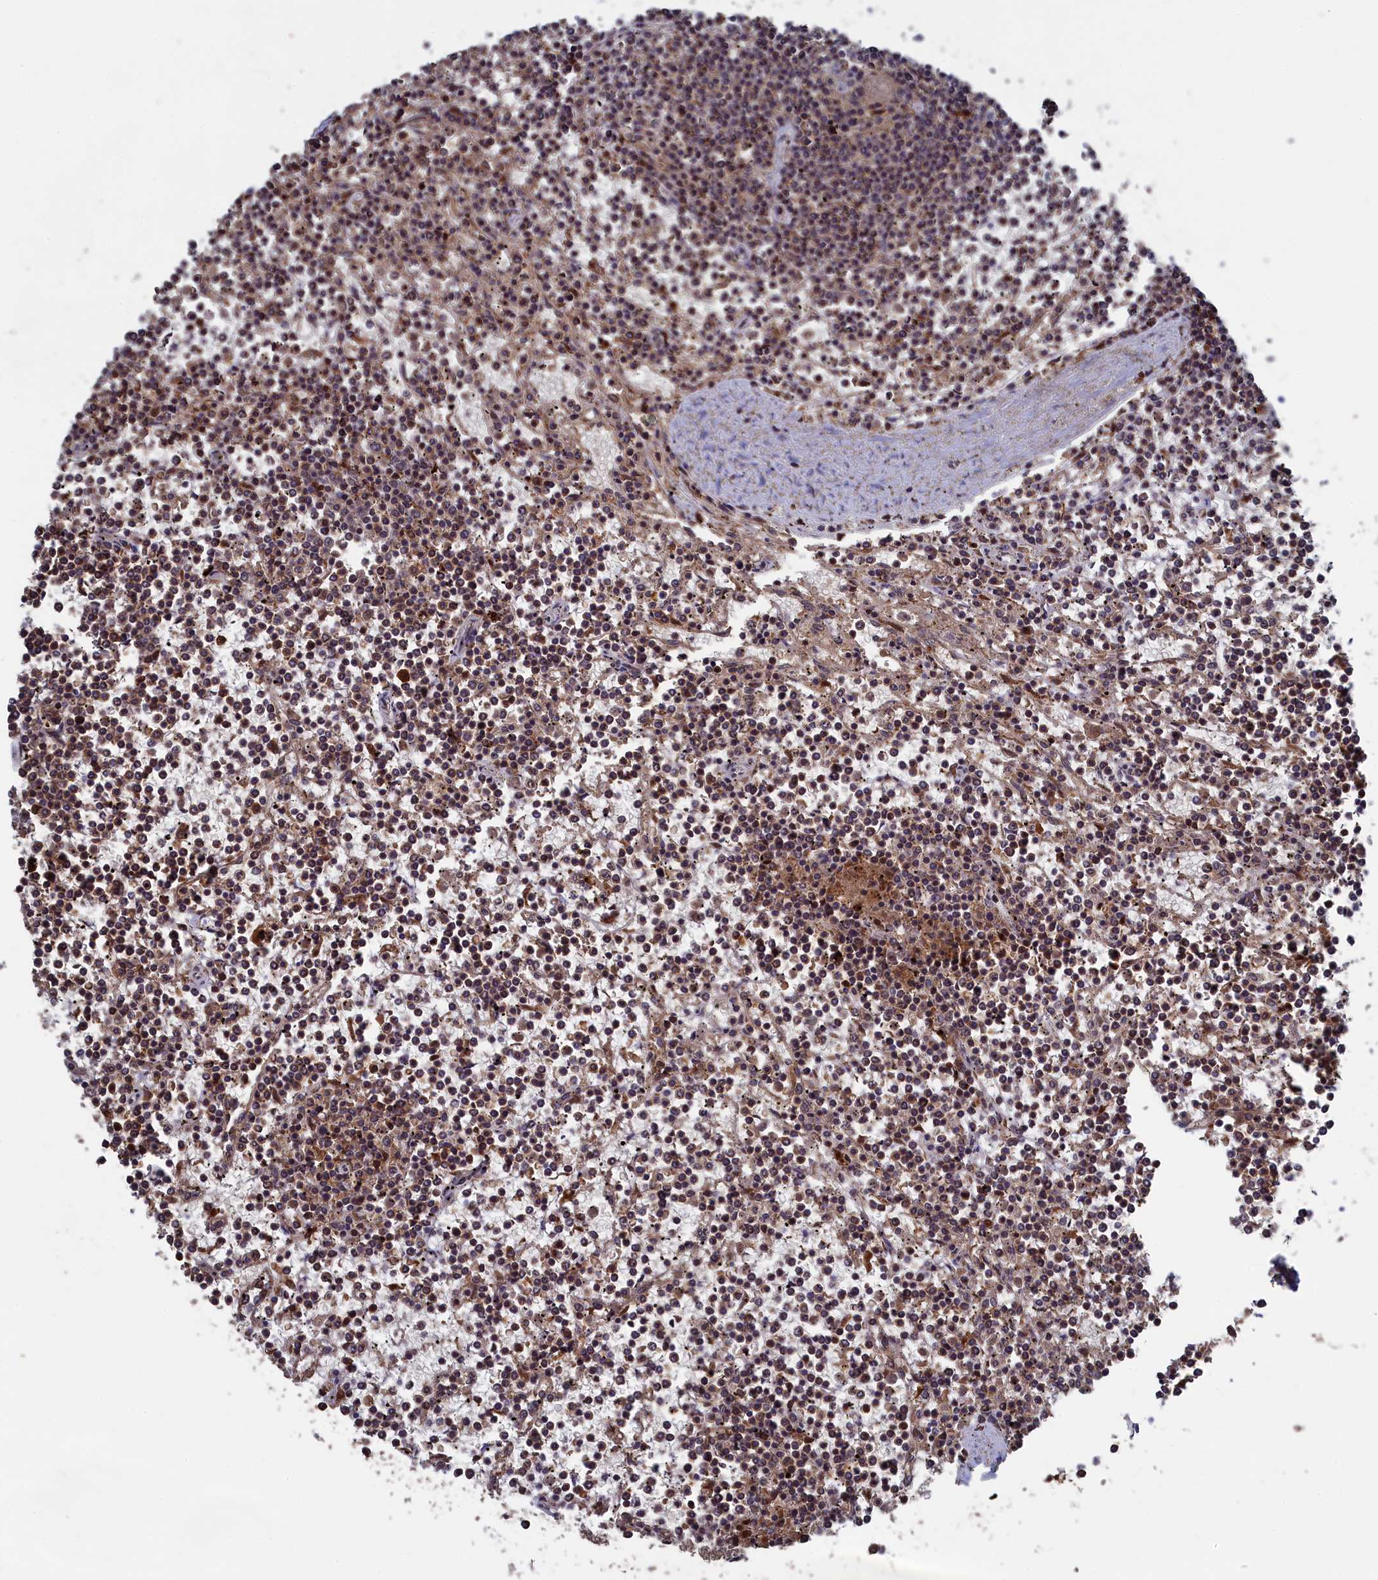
{"staining": {"intensity": "weak", "quantity": "25%-75%", "location": "nuclear"}, "tissue": "lymphoma", "cell_type": "Tumor cells", "image_type": "cancer", "snomed": [{"axis": "morphology", "description": "Malignant lymphoma, non-Hodgkin's type, Low grade"}, {"axis": "topography", "description": "Spleen"}], "caption": "Protein analysis of lymphoma tissue demonstrates weak nuclear expression in approximately 25%-75% of tumor cells. The staining was performed using DAB (3,3'-diaminobenzidine) to visualize the protein expression in brown, while the nuclei were stained in blue with hematoxylin (Magnification: 20x).", "gene": "CEACAM21", "patient": {"sex": "female", "age": 19}}